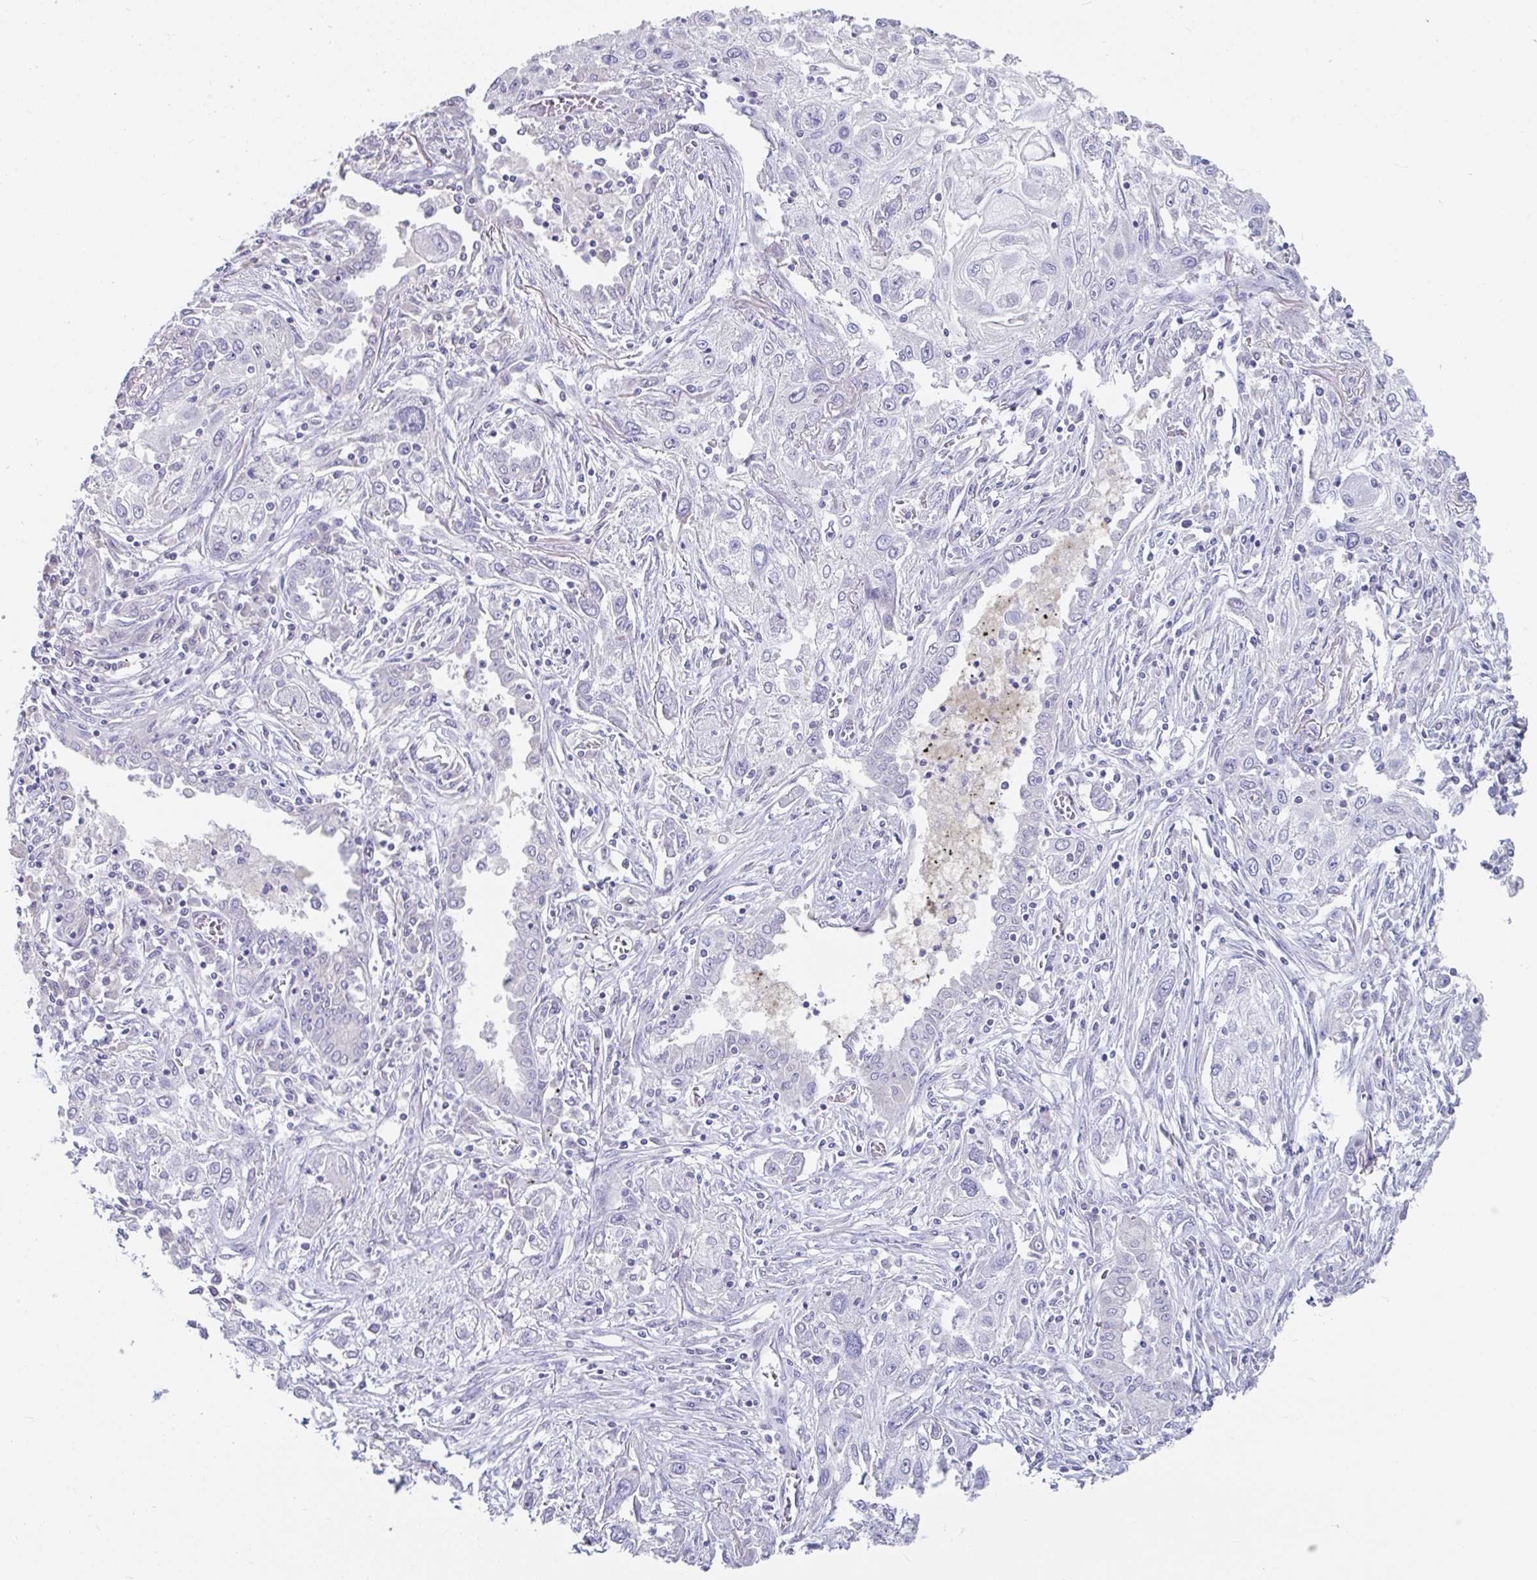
{"staining": {"intensity": "negative", "quantity": "none", "location": "none"}, "tissue": "lung cancer", "cell_type": "Tumor cells", "image_type": "cancer", "snomed": [{"axis": "morphology", "description": "Squamous cell carcinoma, NOS"}, {"axis": "topography", "description": "Lung"}], "caption": "Tumor cells show no significant staining in lung cancer (squamous cell carcinoma).", "gene": "SLC44A4", "patient": {"sex": "female", "age": 69}}